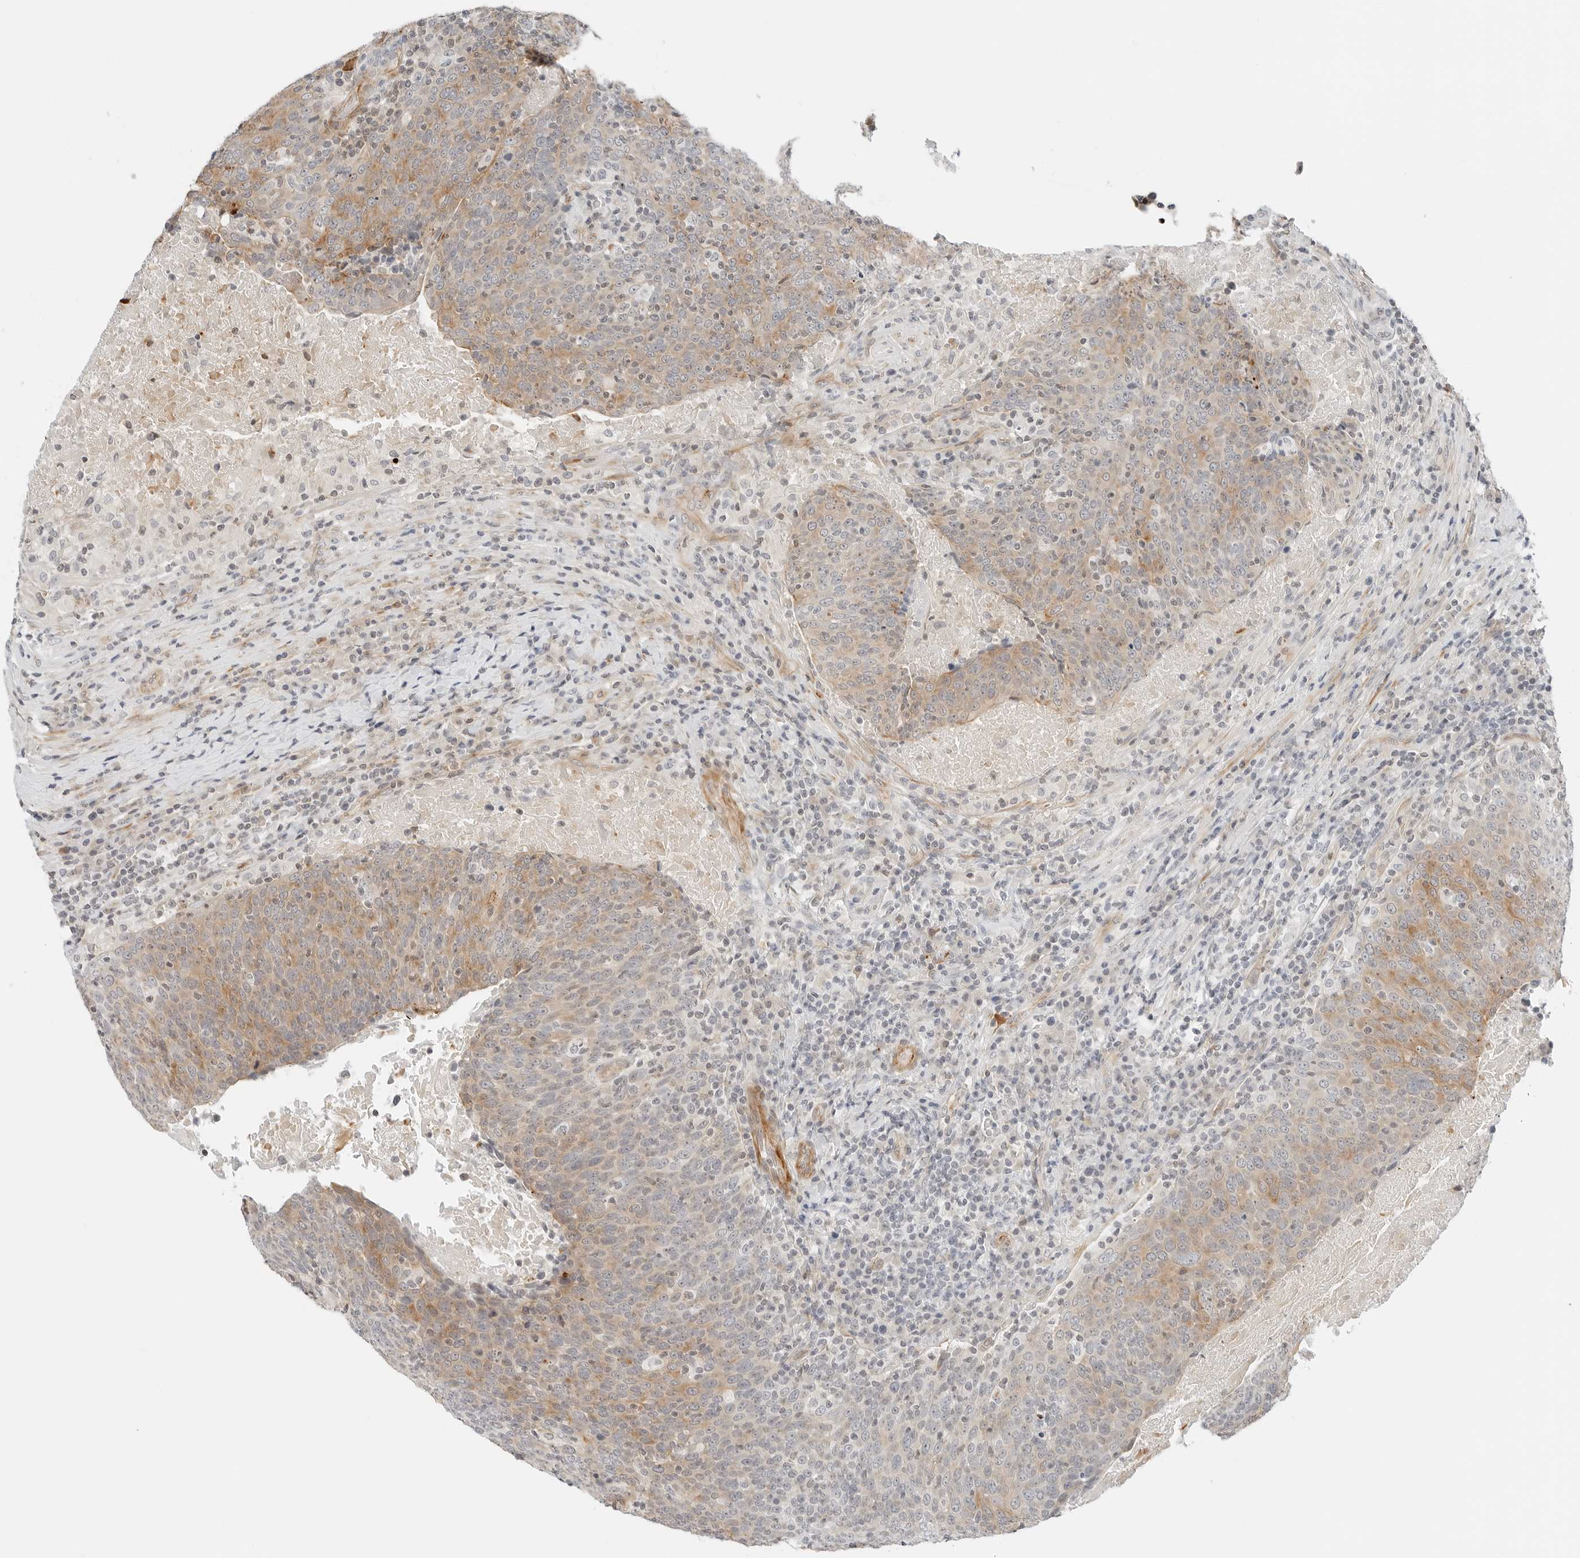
{"staining": {"intensity": "moderate", "quantity": "25%-75%", "location": "cytoplasmic/membranous"}, "tissue": "head and neck cancer", "cell_type": "Tumor cells", "image_type": "cancer", "snomed": [{"axis": "morphology", "description": "Squamous cell carcinoma, NOS"}, {"axis": "morphology", "description": "Squamous cell carcinoma, metastatic, NOS"}, {"axis": "topography", "description": "Lymph node"}, {"axis": "topography", "description": "Head-Neck"}], "caption": "Human head and neck cancer (squamous cell carcinoma) stained with a brown dye exhibits moderate cytoplasmic/membranous positive expression in about 25%-75% of tumor cells.", "gene": "IQCC", "patient": {"sex": "male", "age": 62}}